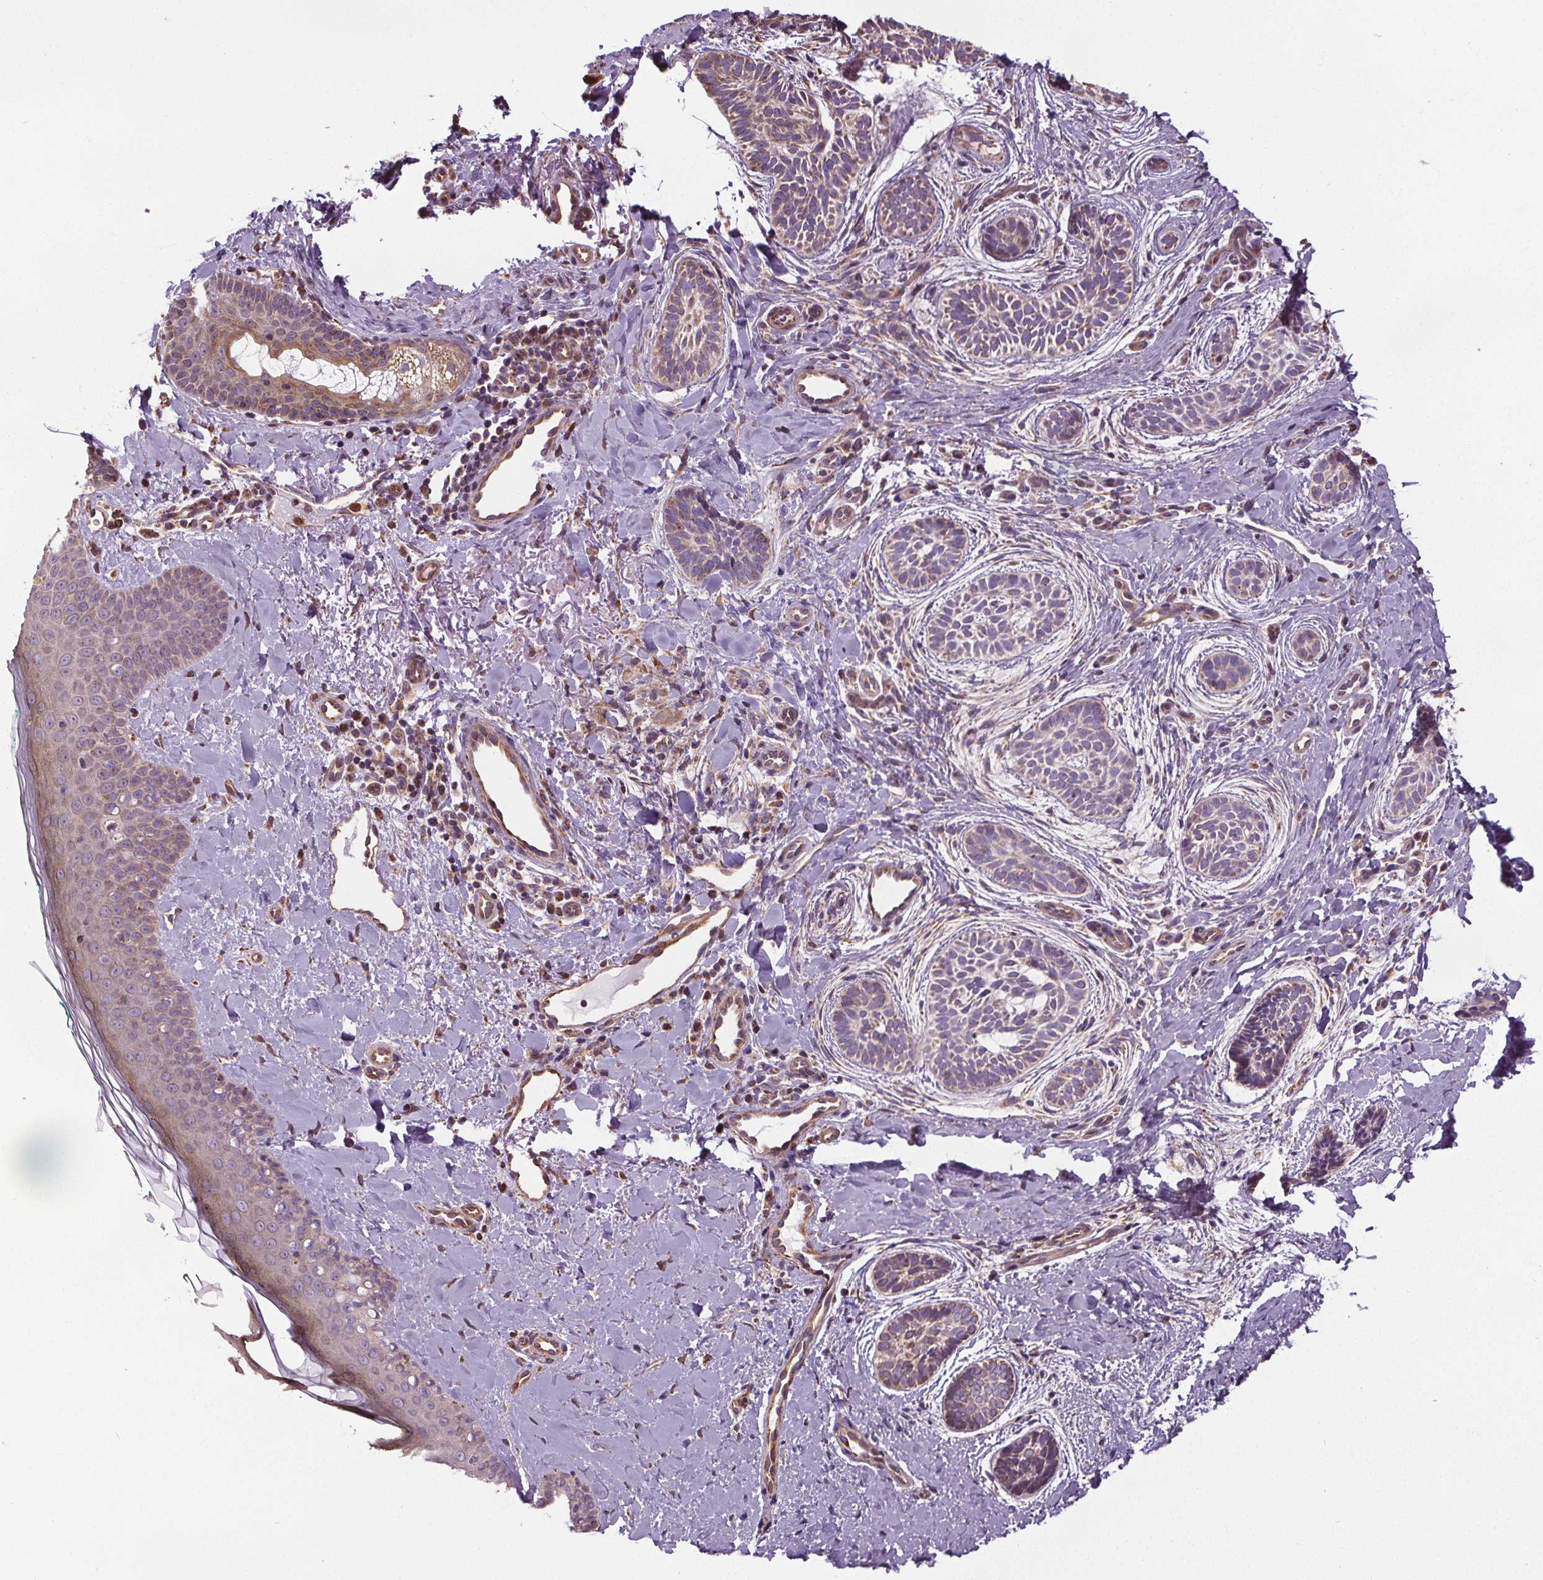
{"staining": {"intensity": "weak", "quantity": "<25%", "location": "cytoplasmic/membranous"}, "tissue": "skin cancer", "cell_type": "Tumor cells", "image_type": "cancer", "snomed": [{"axis": "morphology", "description": "Basal cell carcinoma"}, {"axis": "topography", "description": "Skin"}], "caption": "The image demonstrates no significant expression in tumor cells of skin cancer.", "gene": "ZNF548", "patient": {"sex": "male", "age": 63}}